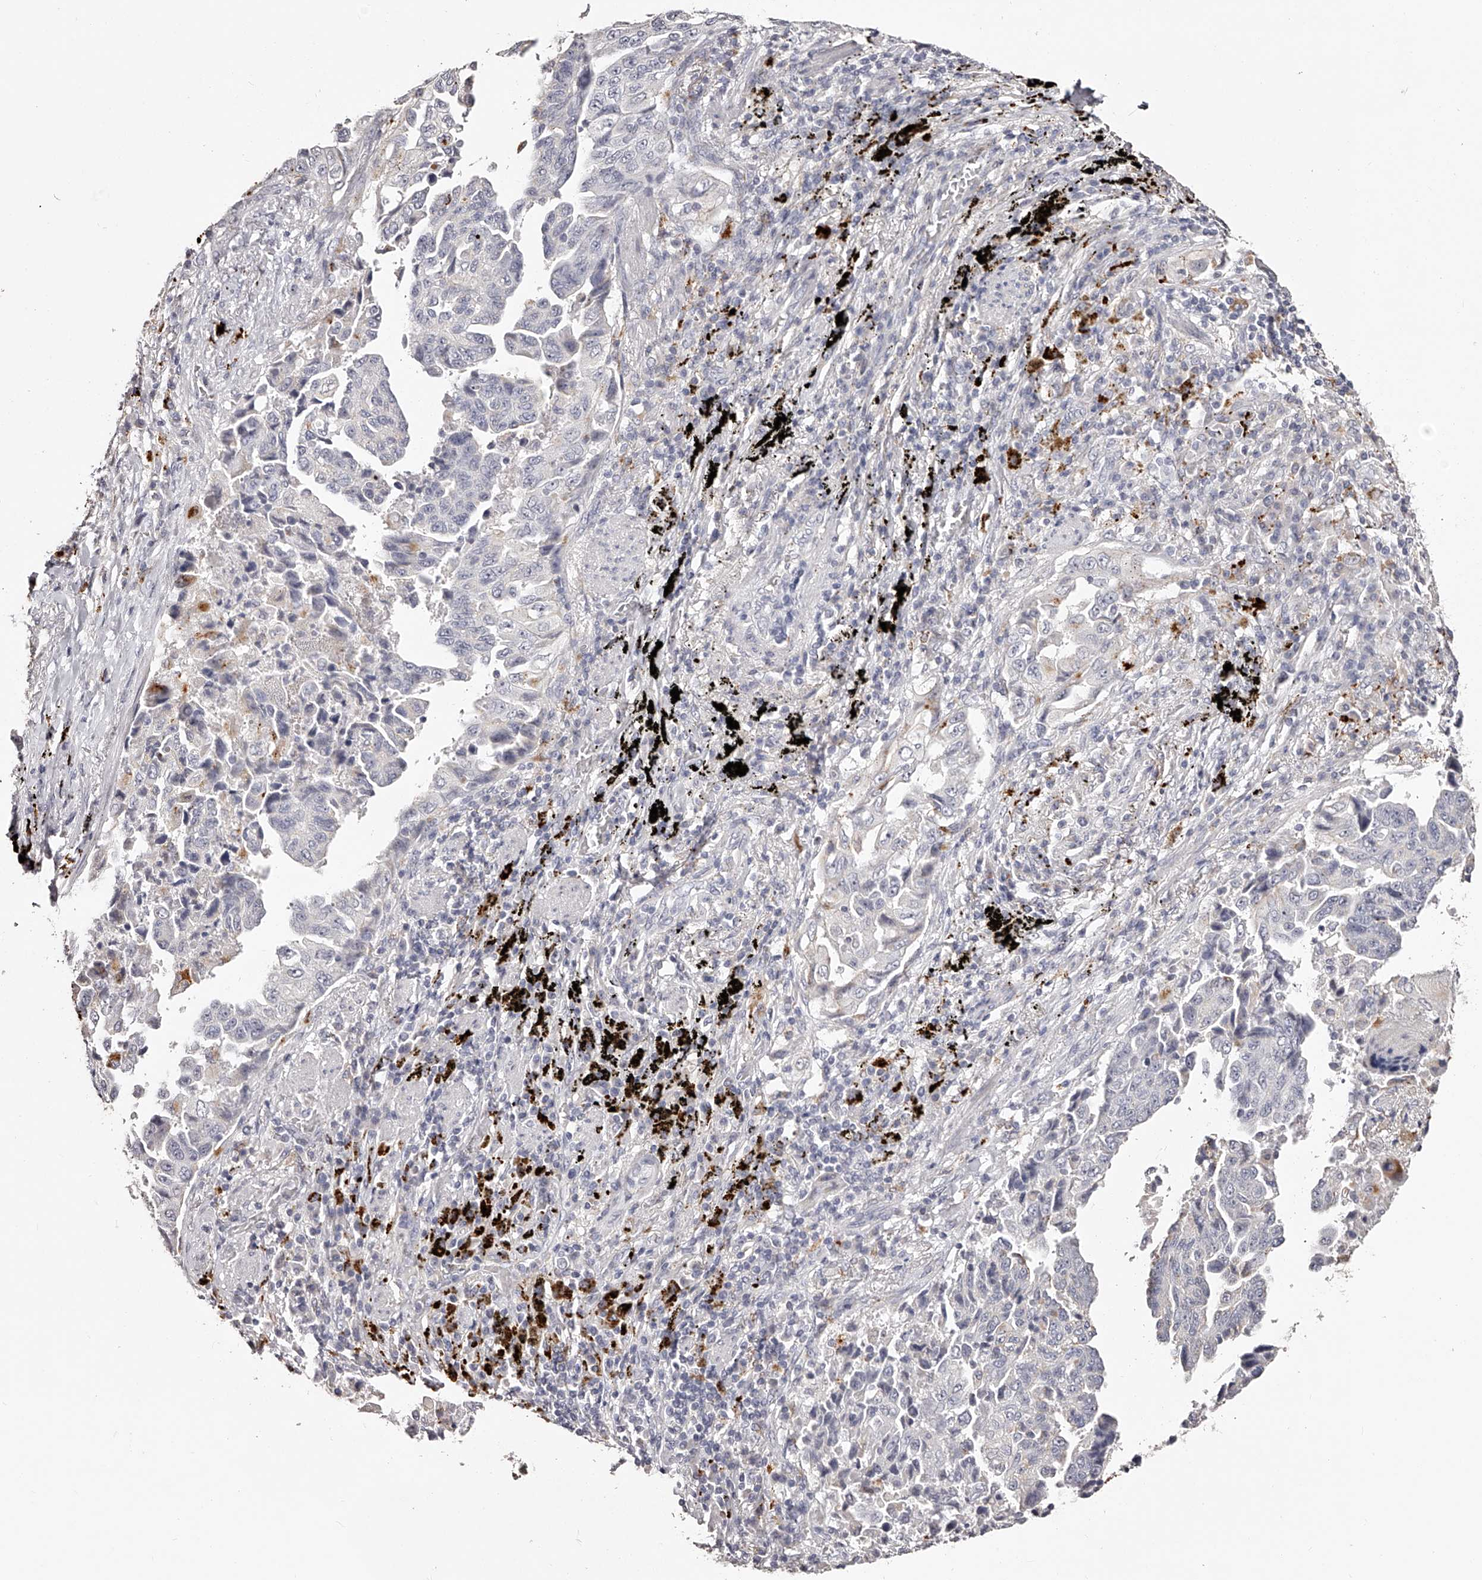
{"staining": {"intensity": "negative", "quantity": "none", "location": "none"}, "tissue": "lung cancer", "cell_type": "Tumor cells", "image_type": "cancer", "snomed": [{"axis": "morphology", "description": "Adenocarcinoma, NOS"}, {"axis": "topography", "description": "Lung"}], "caption": "Tumor cells are negative for protein expression in human lung cancer (adenocarcinoma).", "gene": "SLC35D3", "patient": {"sex": "female", "age": 51}}